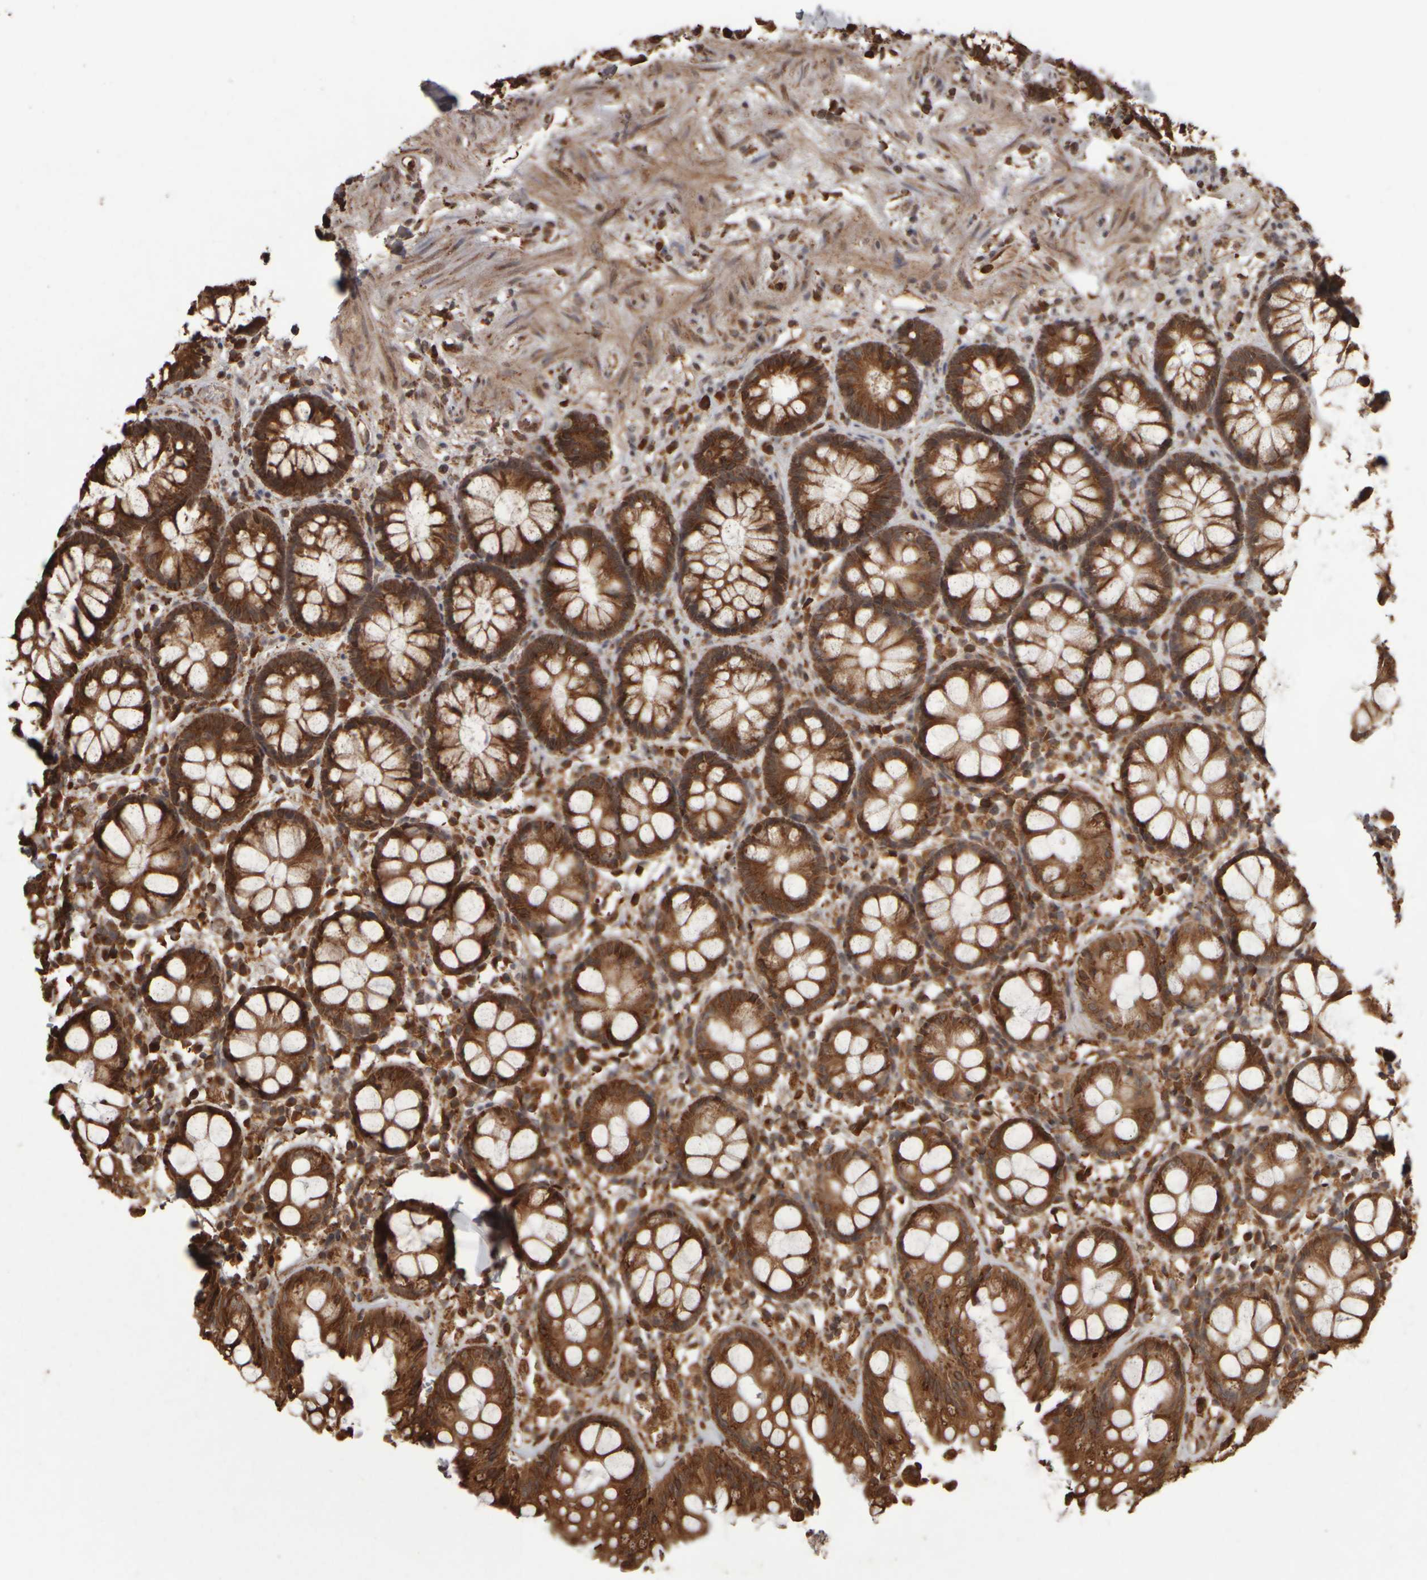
{"staining": {"intensity": "strong", "quantity": ">75%", "location": "cytoplasmic/membranous"}, "tissue": "rectum", "cell_type": "Glandular cells", "image_type": "normal", "snomed": [{"axis": "morphology", "description": "Normal tissue, NOS"}, {"axis": "topography", "description": "Rectum"}], "caption": "Immunohistochemistry histopathology image of normal human rectum stained for a protein (brown), which reveals high levels of strong cytoplasmic/membranous staining in about >75% of glandular cells.", "gene": "AGBL3", "patient": {"sex": "male", "age": 64}}